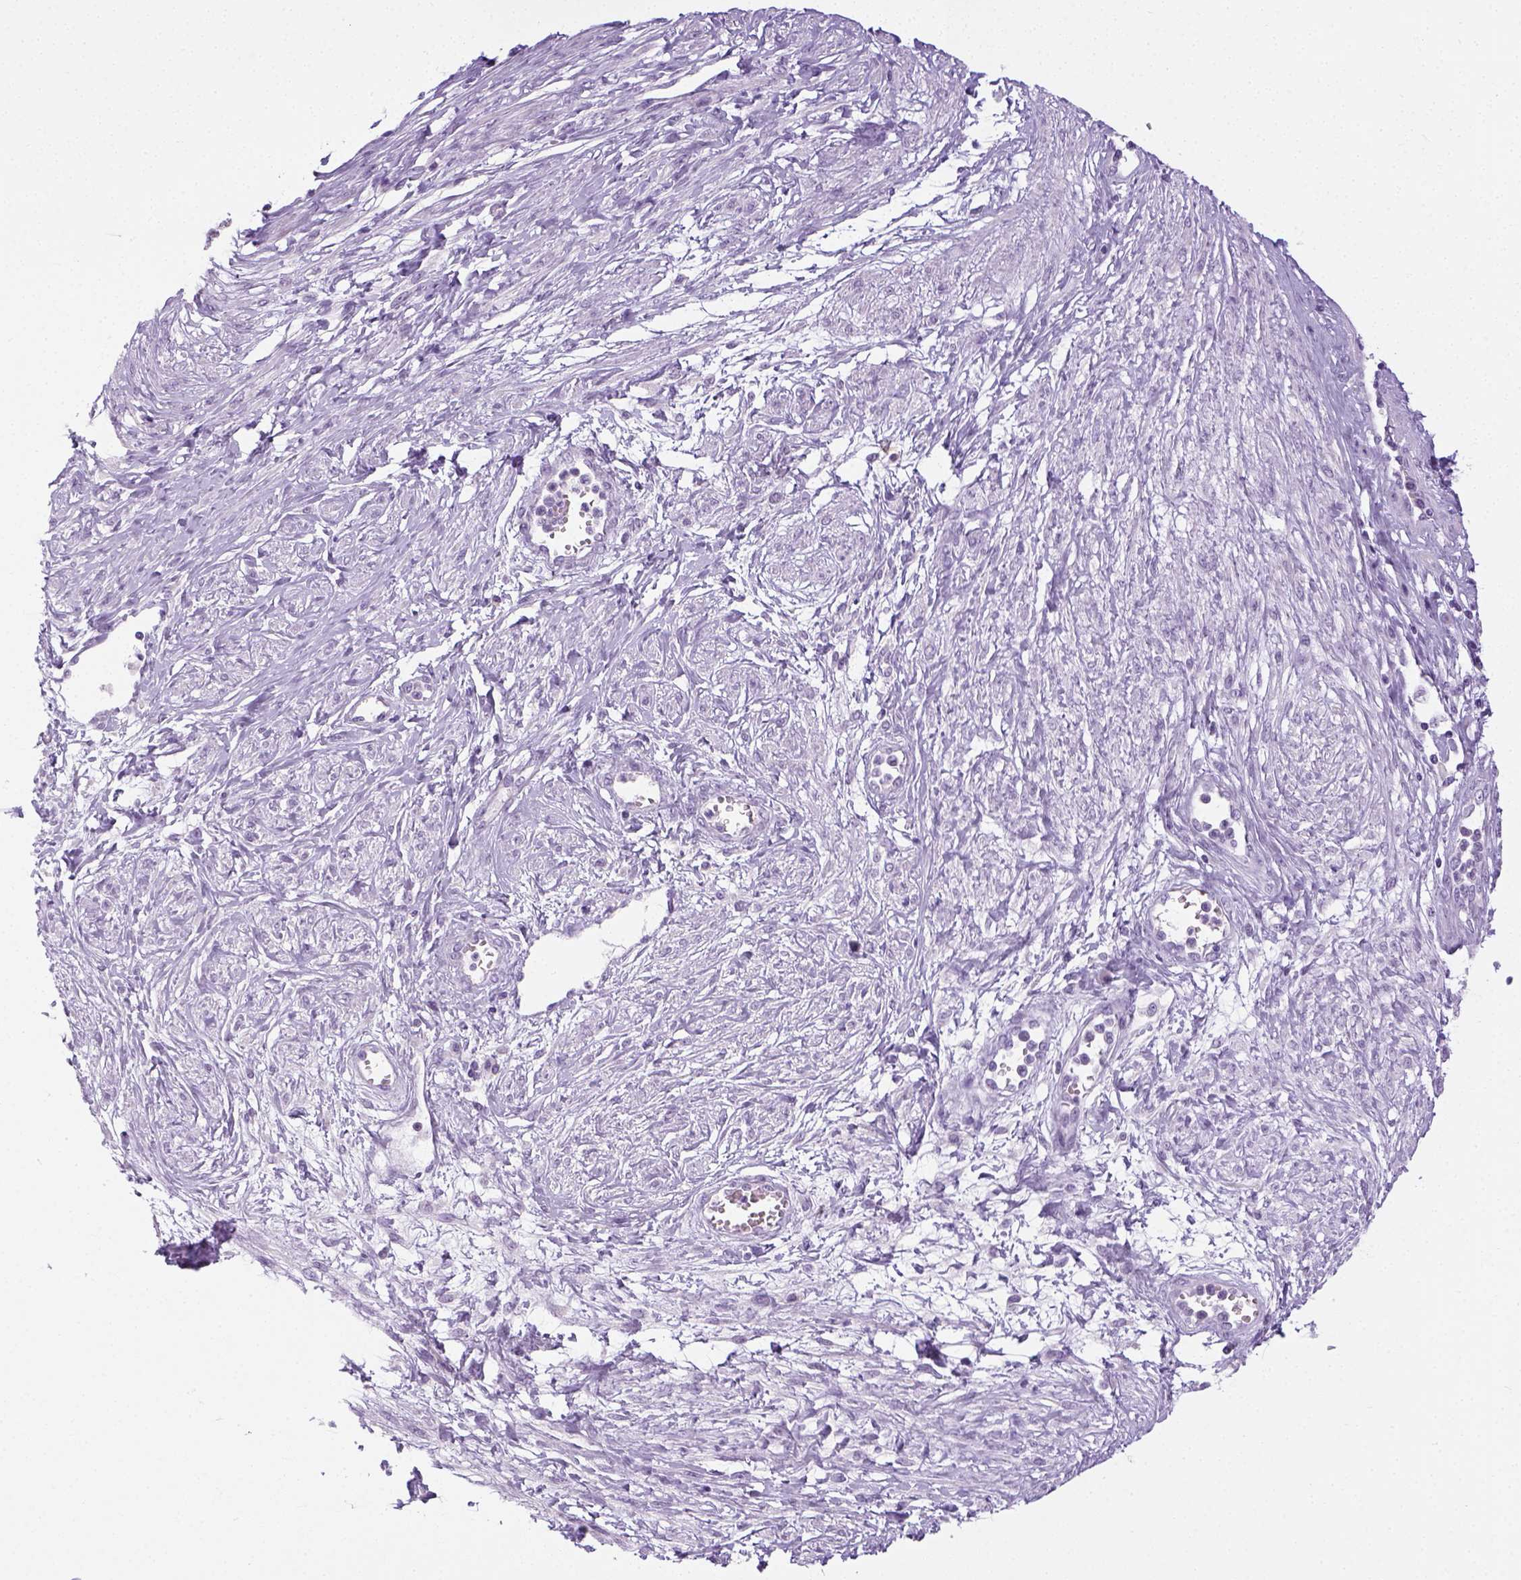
{"staining": {"intensity": "negative", "quantity": "none", "location": "none"}, "tissue": "cervical cancer", "cell_type": "Tumor cells", "image_type": "cancer", "snomed": [{"axis": "morphology", "description": "Squamous cell carcinoma, NOS"}, {"axis": "topography", "description": "Cervix"}], "caption": "Tumor cells are negative for brown protein staining in cervical squamous cell carcinoma.", "gene": "LGSN", "patient": {"sex": "female", "age": 34}}